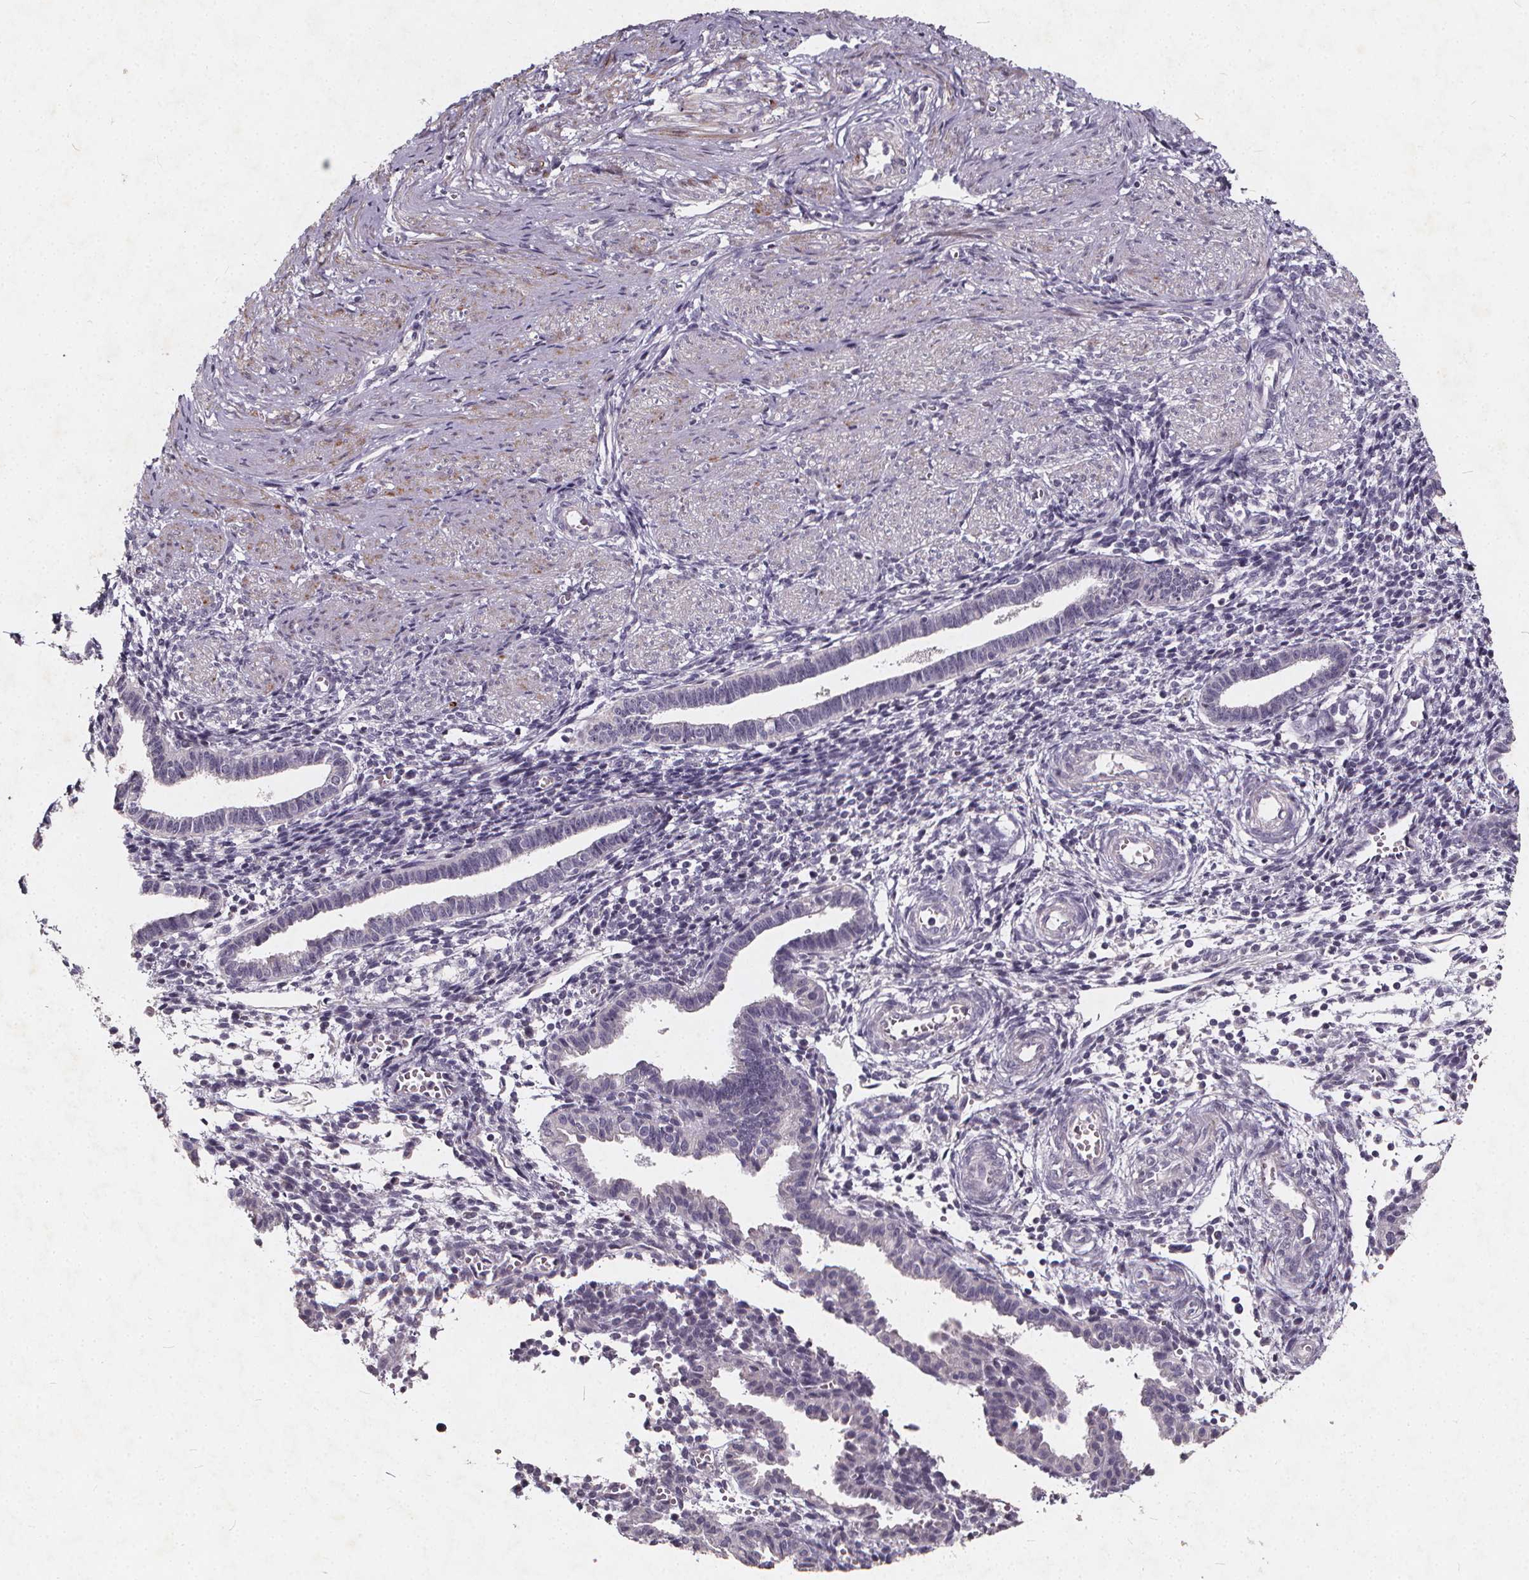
{"staining": {"intensity": "negative", "quantity": "none", "location": "none"}, "tissue": "endometrium", "cell_type": "Cells in endometrial stroma", "image_type": "normal", "snomed": [{"axis": "morphology", "description": "Normal tissue, NOS"}, {"axis": "topography", "description": "Endometrium"}], "caption": "The micrograph exhibits no staining of cells in endometrial stroma in normal endometrium.", "gene": "TSPAN14", "patient": {"sex": "female", "age": 37}}